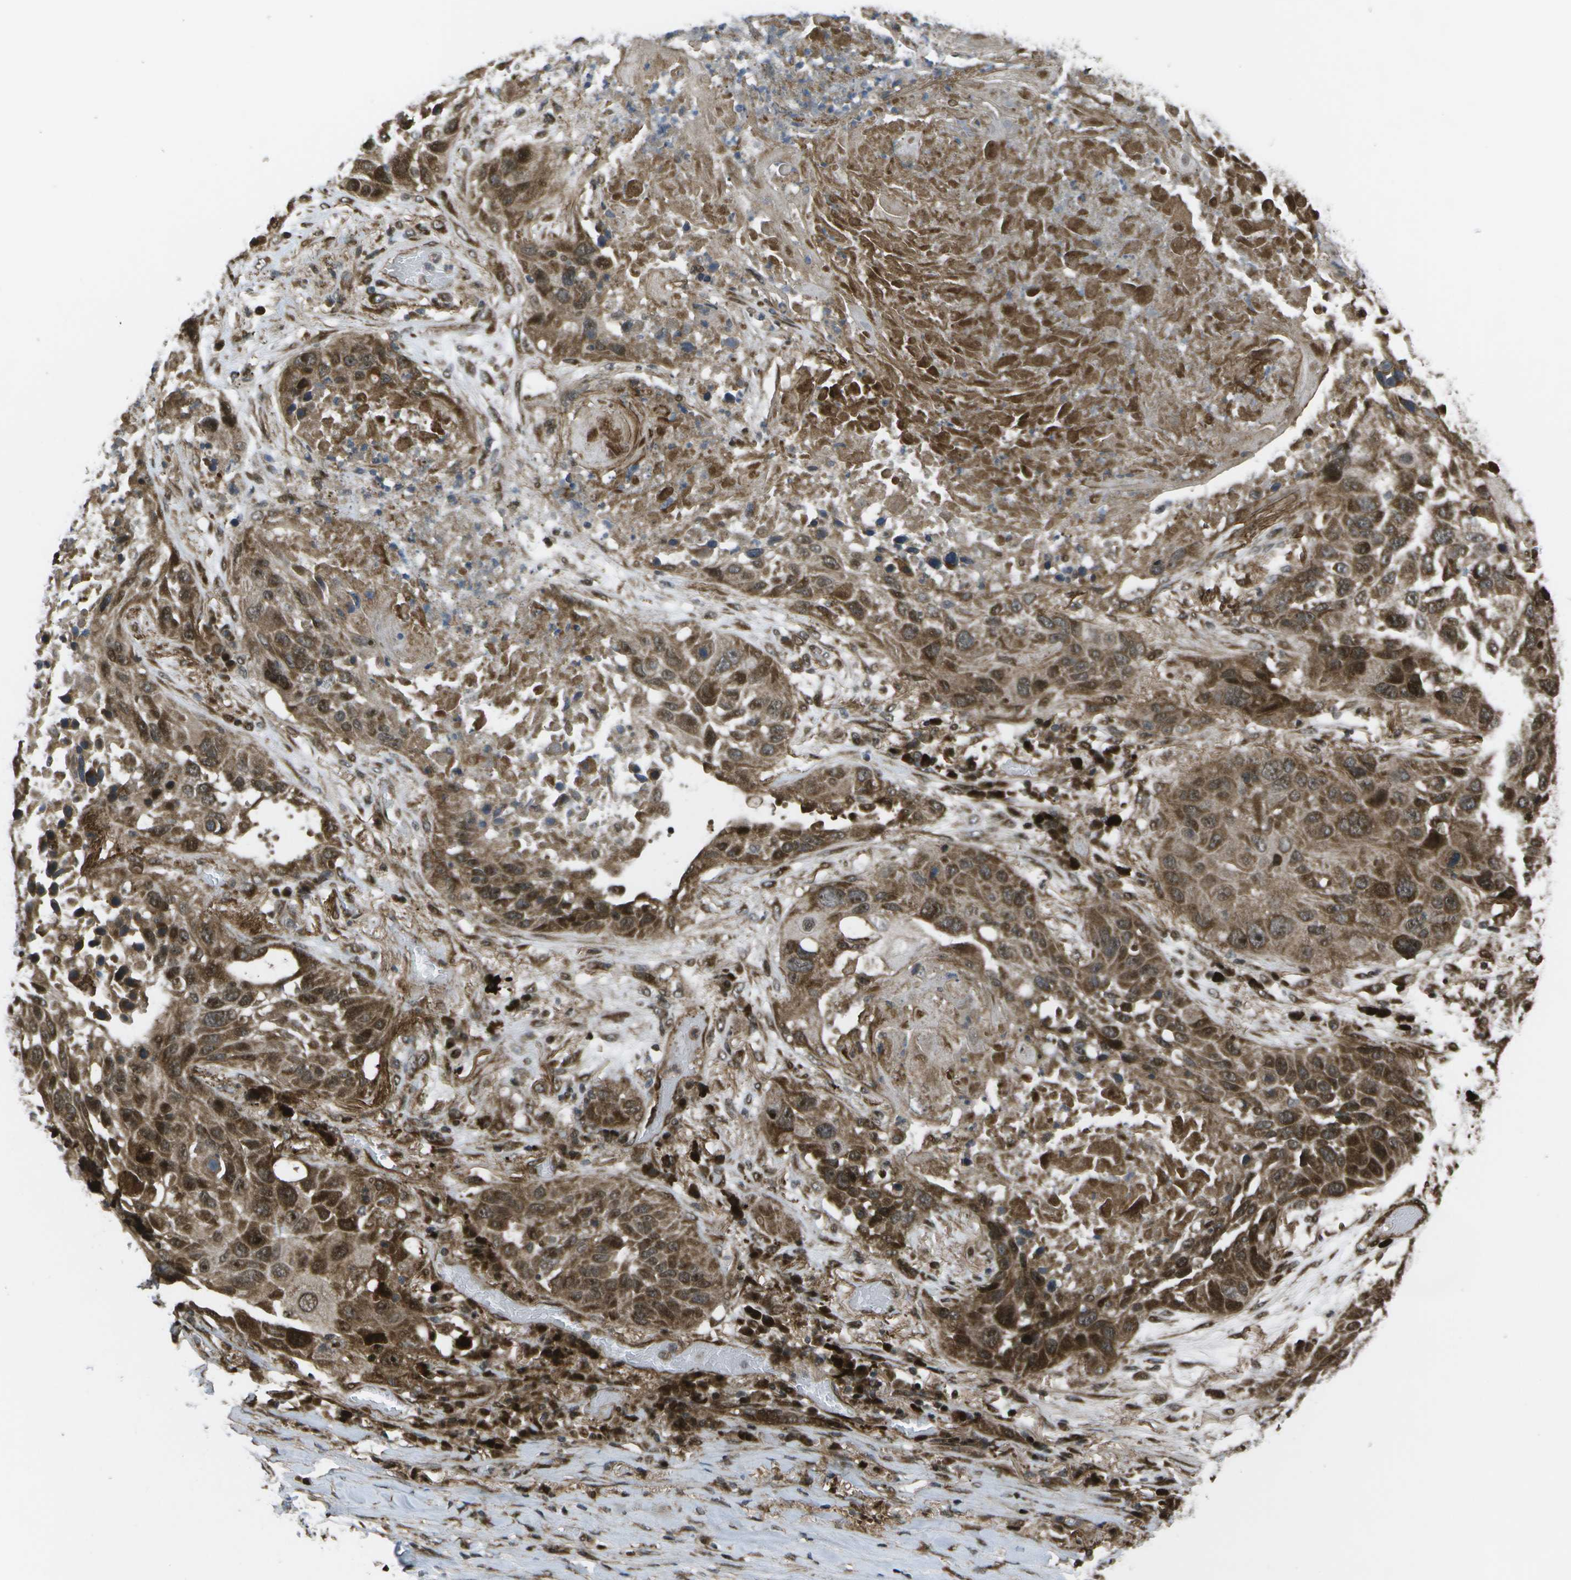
{"staining": {"intensity": "moderate", "quantity": ">75%", "location": "cytoplasmic/membranous,nuclear"}, "tissue": "lung cancer", "cell_type": "Tumor cells", "image_type": "cancer", "snomed": [{"axis": "morphology", "description": "Squamous cell carcinoma, NOS"}, {"axis": "topography", "description": "Lung"}], "caption": "A photomicrograph of lung cancer stained for a protein exhibits moderate cytoplasmic/membranous and nuclear brown staining in tumor cells.", "gene": "AXIN2", "patient": {"sex": "male", "age": 57}}